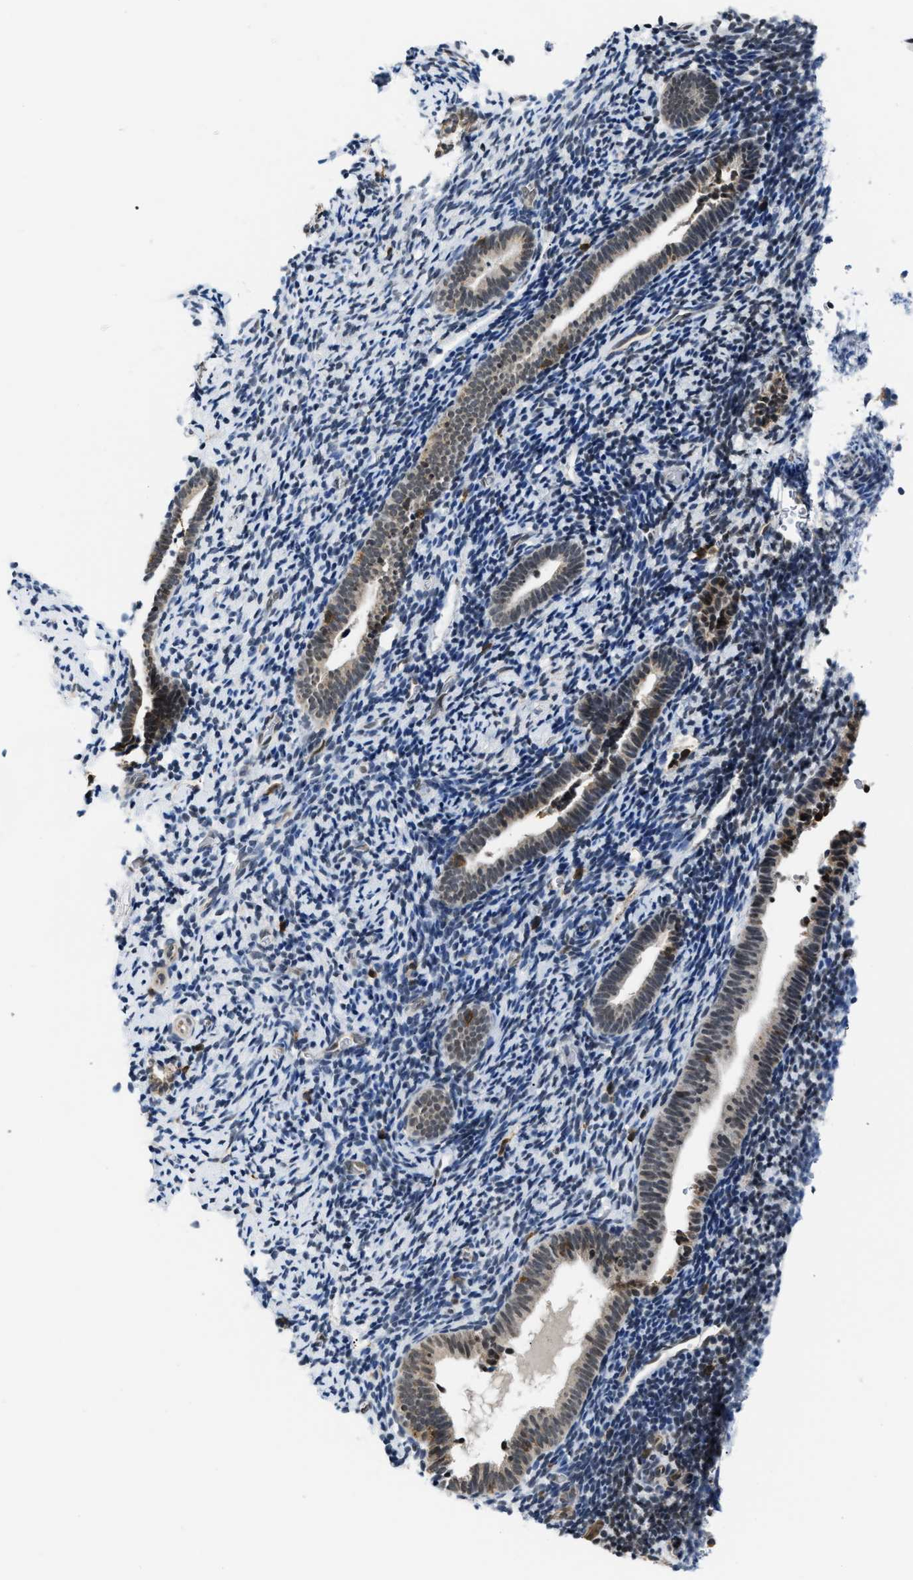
{"staining": {"intensity": "moderate", "quantity": "<25%", "location": "nuclear"}, "tissue": "endometrium", "cell_type": "Cells in endometrial stroma", "image_type": "normal", "snomed": [{"axis": "morphology", "description": "Normal tissue, NOS"}, {"axis": "topography", "description": "Endometrium"}], "caption": "This micrograph exhibits immunohistochemistry staining of unremarkable human endometrium, with low moderate nuclear staining in approximately <25% of cells in endometrial stroma.", "gene": "STK10", "patient": {"sex": "female", "age": 51}}